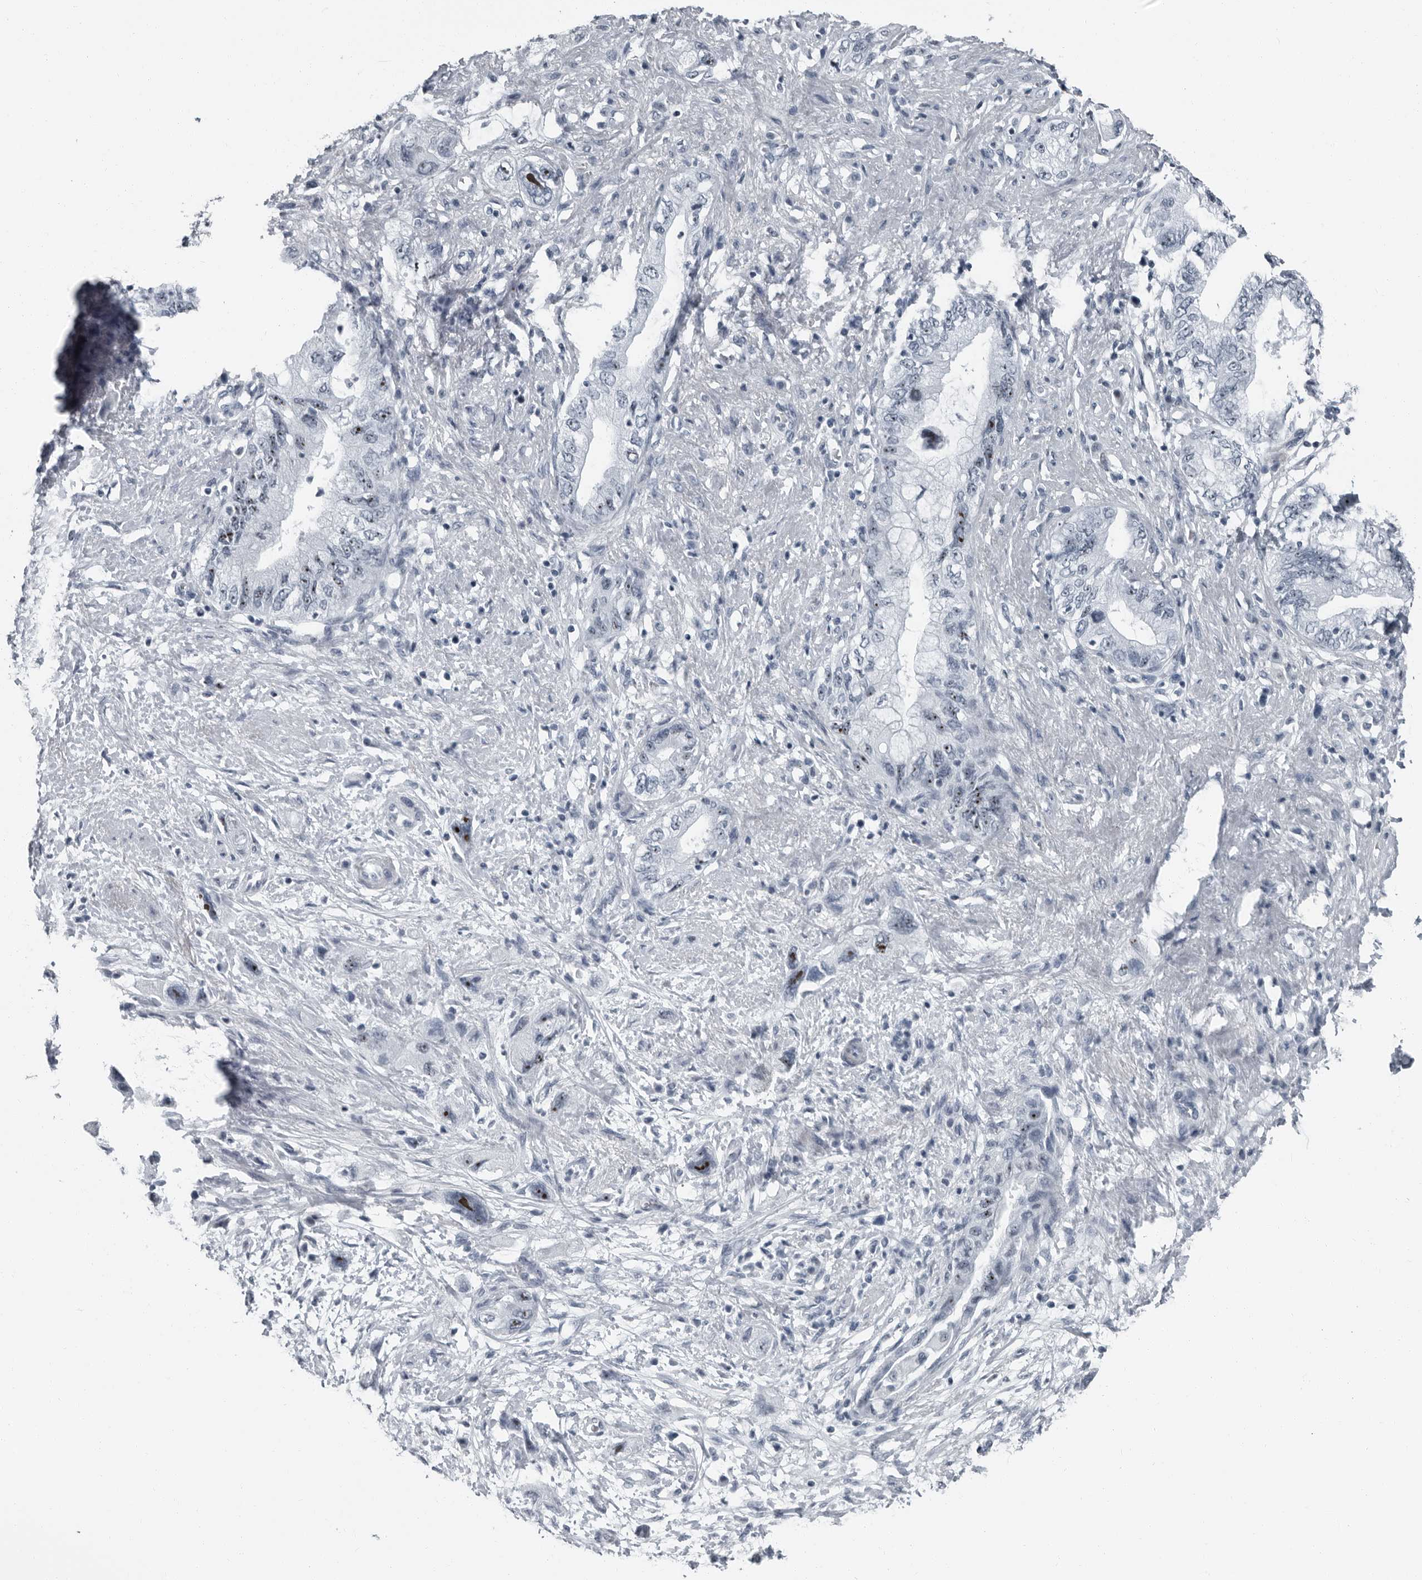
{"staining": {"intensity": "moderate", "quantity": ">75%", "location": "nuclear"}, "tissue": "pancreatic cancer", "cell_type": "Tumor cells", "image_type": "cancer", "snomed": [{"axis": "morphology", "description": "Adenocarcinoma, NOS"}, {"axis": "topography", "description": "Pancreas"}], "caption": "This photomicrograph shows immunohistochemistry staining of human pancreatic cancer, with medium moderate nuclear staining in approximately >75% of tumor cells.", "gene": "PDCD11", "patient": {"sex": "female", "age": 73}}